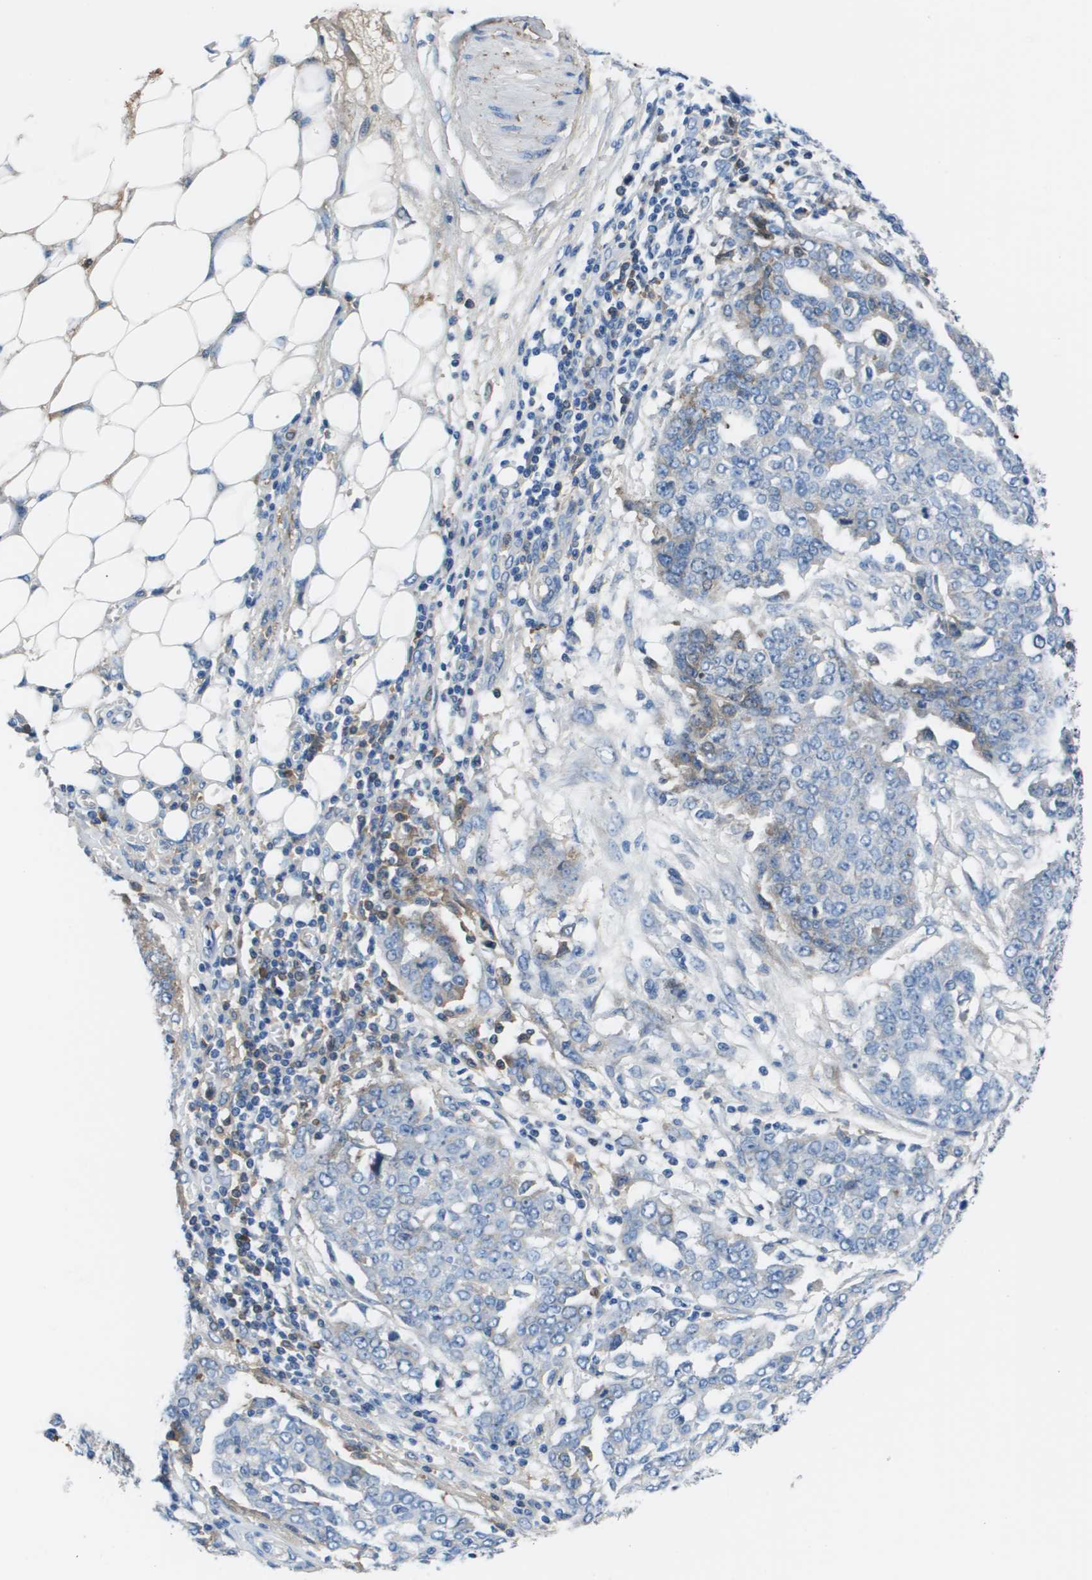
{"staining": {"intensity": "negative", "quantity": "none", "location": "none"}, "tissue": "ovarian cancer", "cell_type": "Tumor cells", "image_type": "cancer", "snomed": [{"axis": "morphology", "description": "Cystadenocarcinoma, serous, NOS"}, {"axis": "topography", "description": "Soft tissue"}, {"axis": "topography", "description": "Ovary"}], "caption": "The micrograph demonstrates no staining of tumor cells in serous cystadenocarcinoma (ovarian).", "gene": "VTN", "patient": {"sex": "female", "age": 57}}